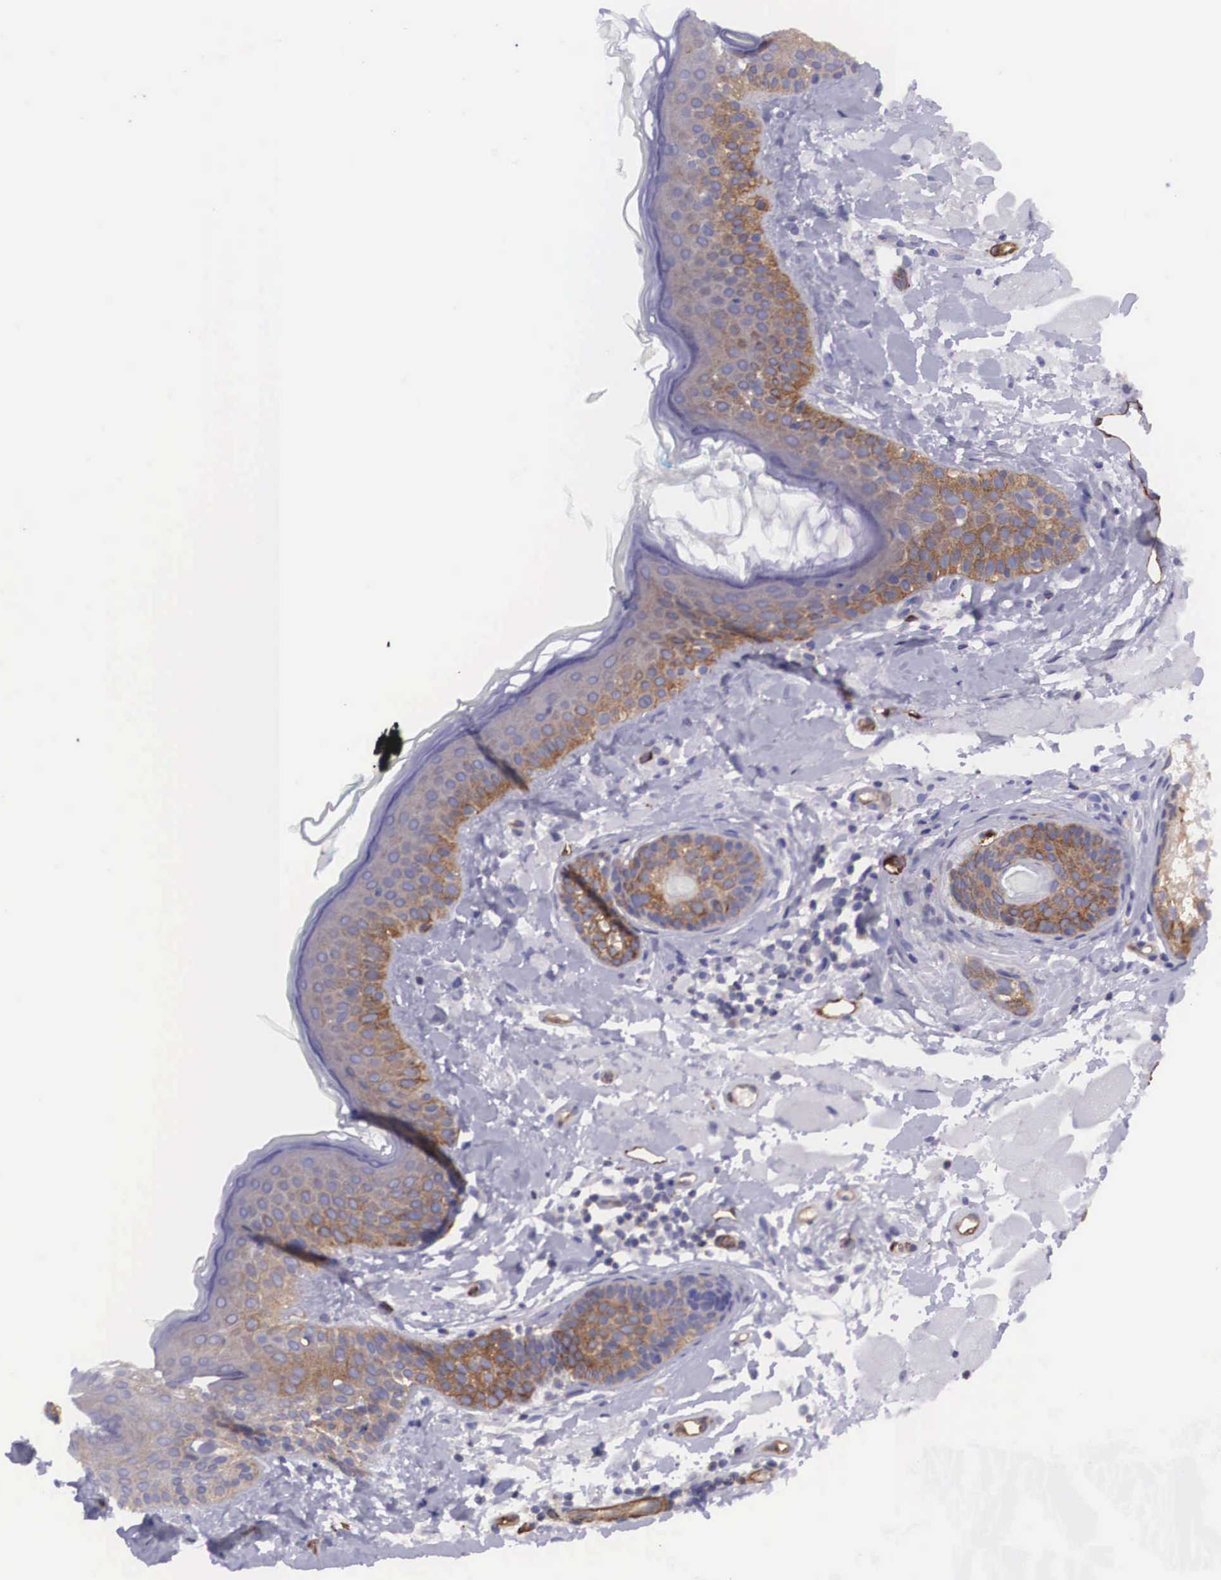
{"staining": {"intensity": "negative", "quantity": "none", "location": "none"}, "tissue": "skin", "cell_type": "Fibroblasts", "image_type": "normal", "snomed": [{"axis": "morphology", "description": "Normal tissue, NOS"}, {"axis": "topography", "description": "Skin"}], "caption": "Image shows no protein expression in fibroblasts of unremarkable skin. (Stains: DAB (3,3'-diaminobenzidine) immunohistochemistry with hematoxylin counter stain, Microscopy: brightfield microscopy at high magnification).", "gene": "BCAR1", "patient": {"sex": "male", "age": 86}}